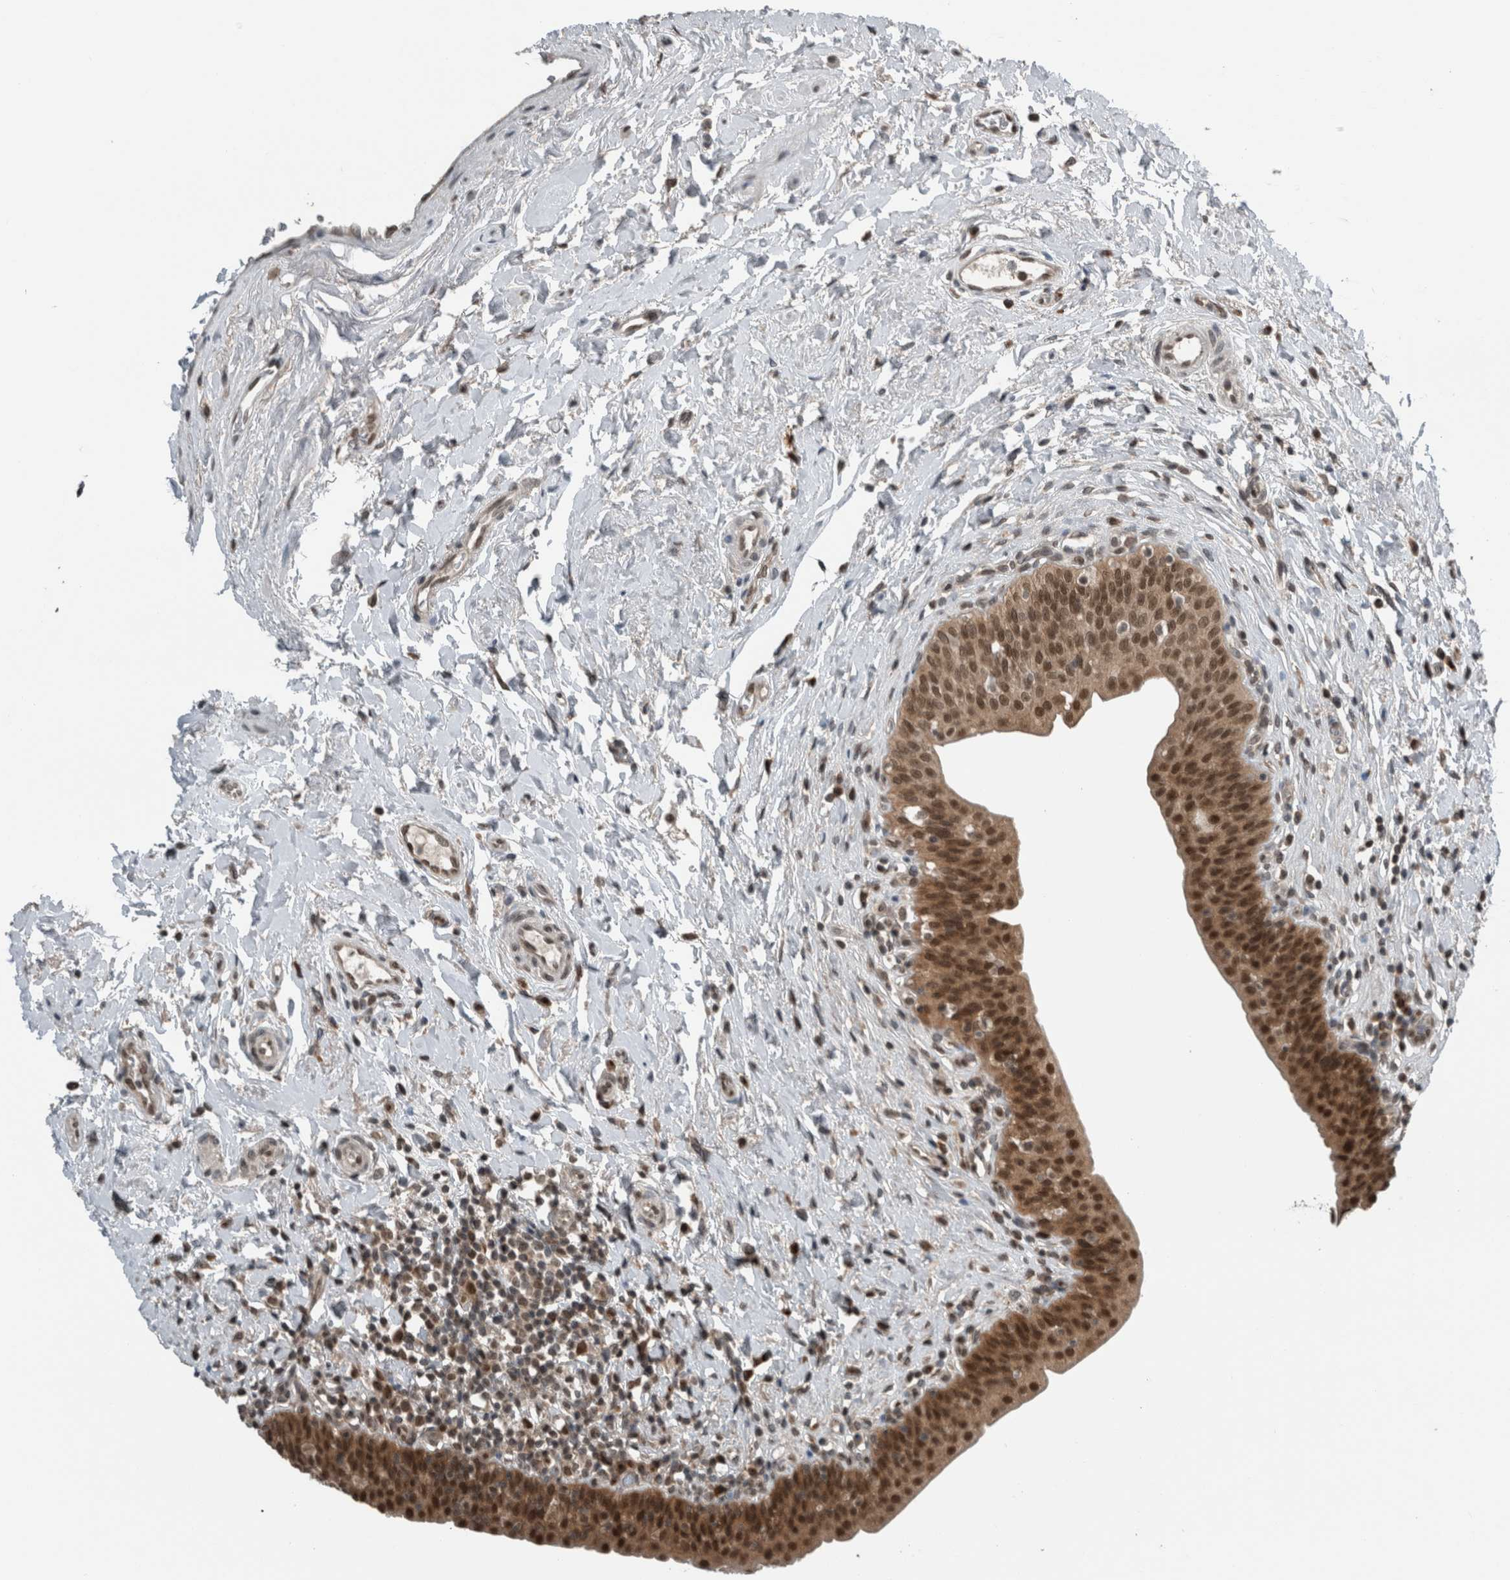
{"staining": {"intensity": "strong", "quantity": ">75%", "location": "cytoplasmic/membranous,nuclear"}, "tissue": "urinary bladder", "cell_type": "Urothelial cells", "image_type": "normal", "snomed": [{"axis": "morphology", "description": "Normal tissue, NOS"}, {"axis": "topography", "description": "Urinary bladder"}], "caption": "The histopathology image reveals staining of normal urinary bladder, revealing strong cytoplasmic/membranous,nuclear protein expression (brown color) within urothelial cells.", "gene": "SPAG7", "patient": {"sex": "male", "age": 83}}